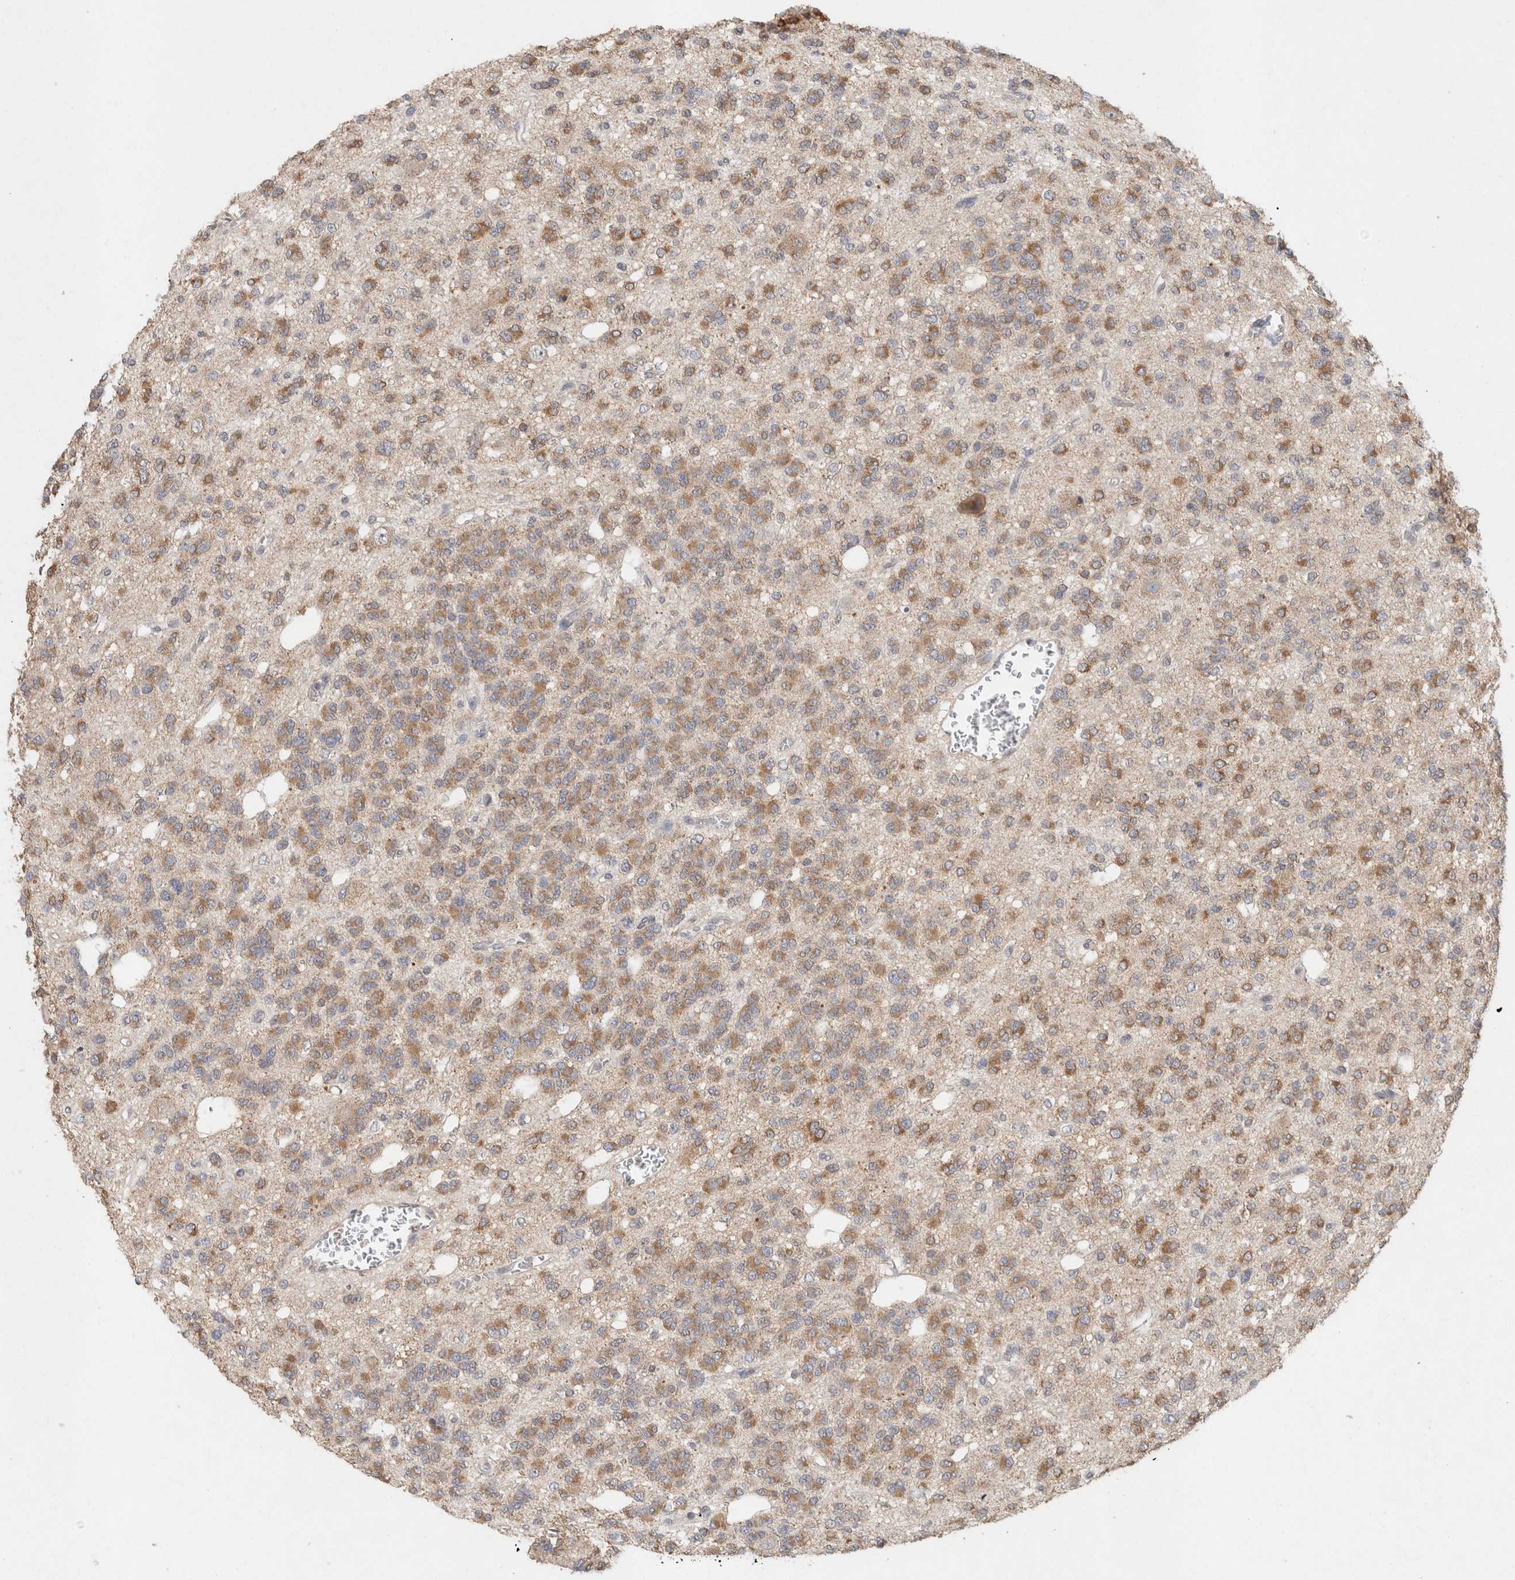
{"staining": {"intensity": "moderate", "quantity": ">75%", "location": "cytoplasmic/membranous"}, "tissue": "glioma", "cell_type": "Tumor cells", "image_type": "cancer", "snomed": [{"axis": "morphology", "description": "Glioma, malignant, Low grade"}, {"axis": "topography", "description": "Brain"}], "caption": "Brown immunohistochemical staining in human glioma reveals moderate cytoplasmic/membranous staining in approximately >75% of tumor cells.", "gene": "RAB14", "patient": {"sex": "male", "age": 38}}